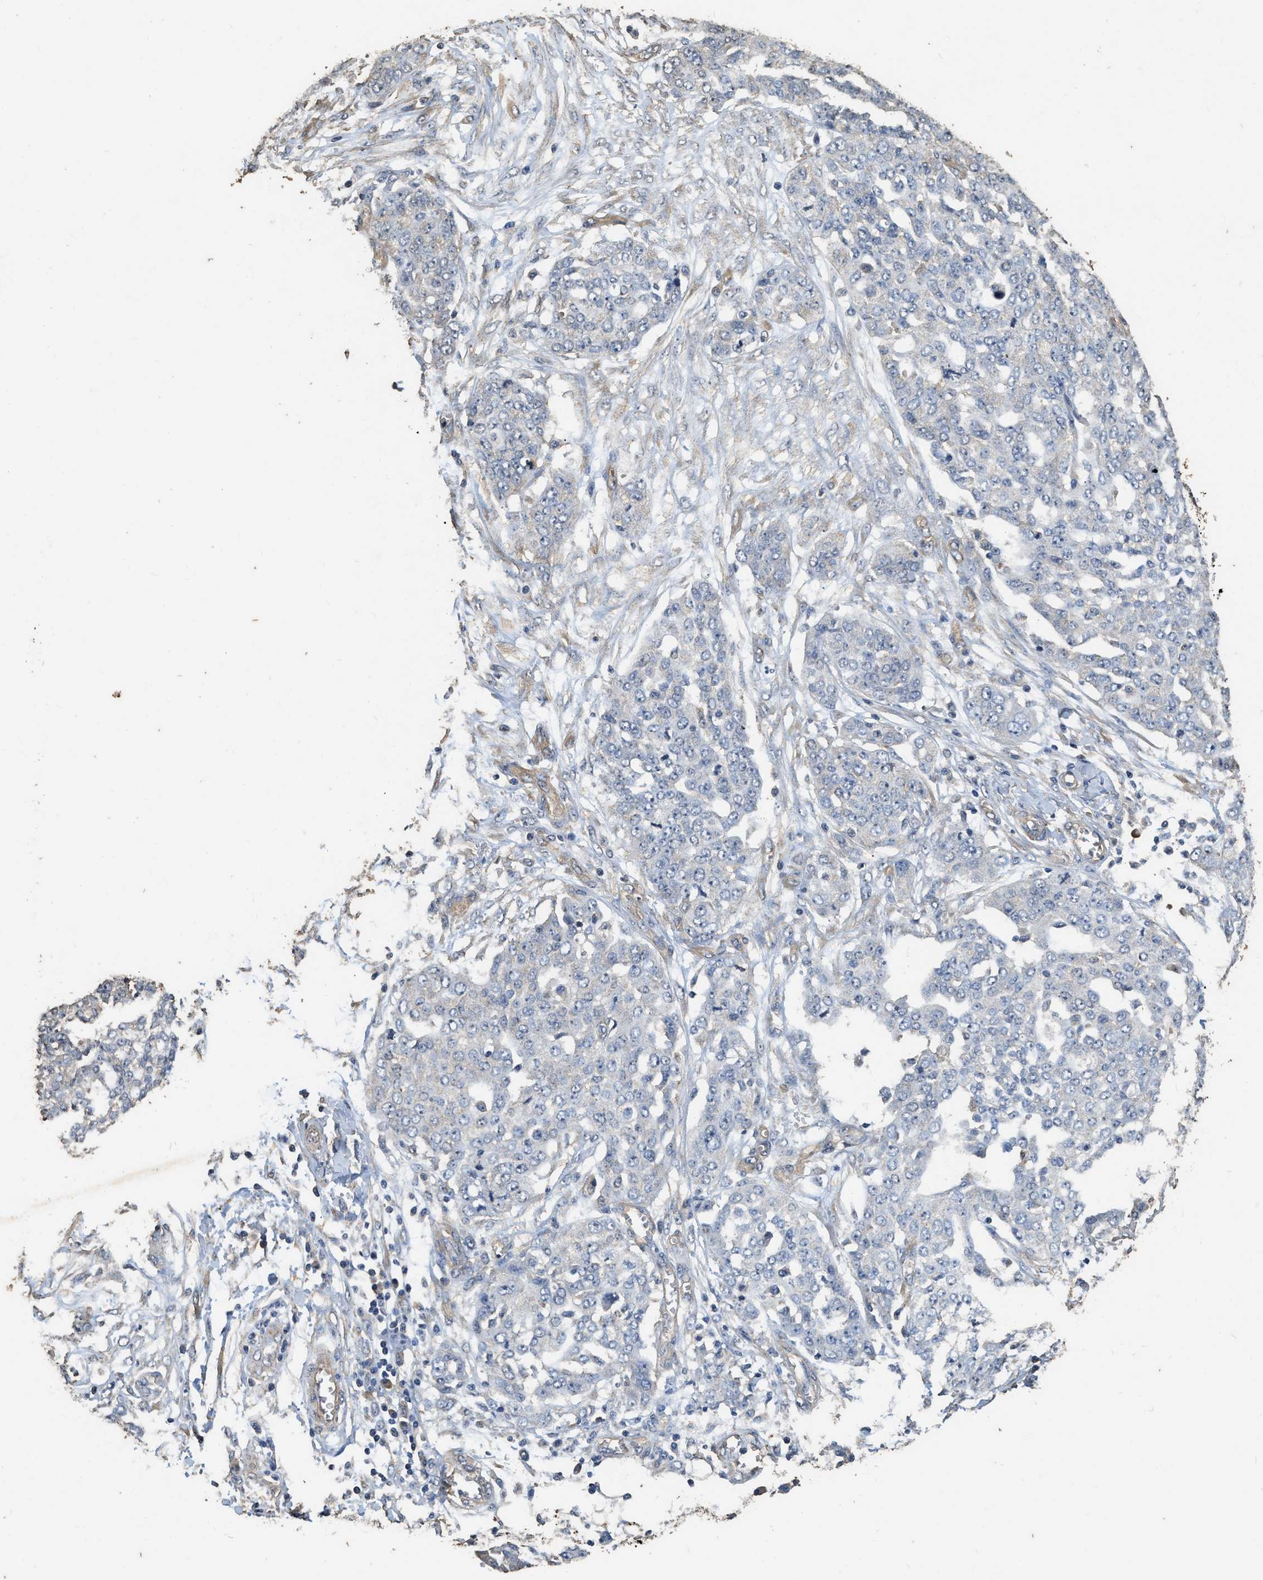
{"staining": {"intensity": "negative", "quantity": "none", "location": "none"}, "tissue": "ovarian cancer", "cell_type": "Tumor cells", "image_type": "cancer", "snomed": [{"axis": "morphology", "description": "Cystadenocarcinoma, serous, NOS"}, {"axis": "topography", "description": "Soft tissue"}, {"axis": "topography", "description": "Ovary"}], "caption": "A photomicrograph of ovarian cancer (serous cystadenocarcinoma) stained for a protein reveals no brown staining in tumor cells.", "gene": "MIB1", "patient": {"sex": "female", "age": 57}}